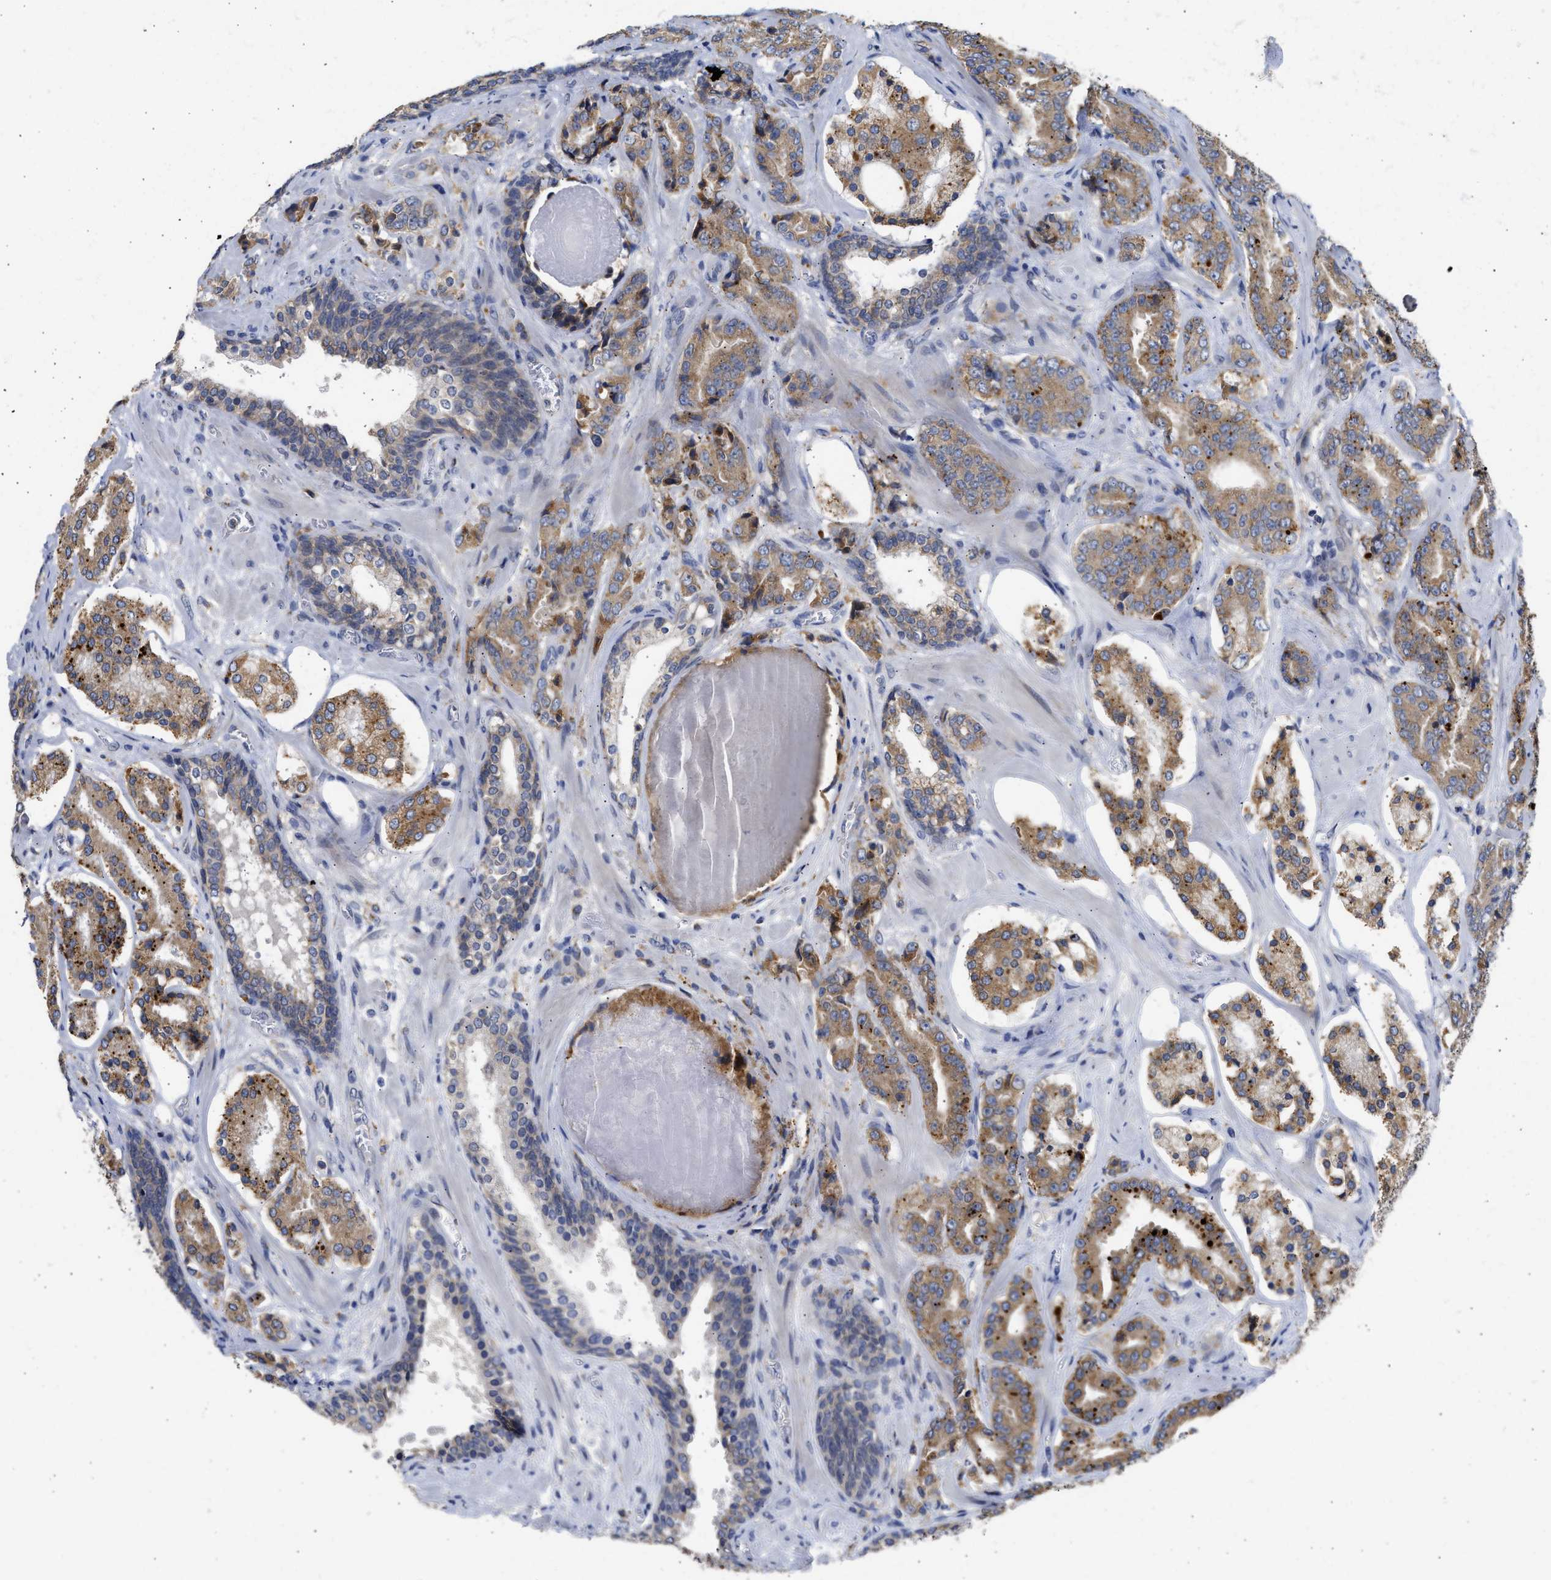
{"staining": {"intensity": "moderate", "quantity": ">75%", "location": "cytoplasmic/membranous"}, "tissue": "prostate cancer", "cell_type": "Tumor cells", "image_type": "cancer", "snomed": [{"axis": "morphology", "description": "Adenocarcinoma, High grade"}, {"axis": "topography", "description": "Prostate"}], "caption": "This histopathology image reveals adenocarcinoma (high-grade) (prostate) stained with IHC to label a protein in brown. The cytoplasmic/membranous of tumor cells show moderate positivity for the protein. Nuclei are counter-stained blue.", "gene": "TMED1", "patient": {"sex": "male", "age": 60}}